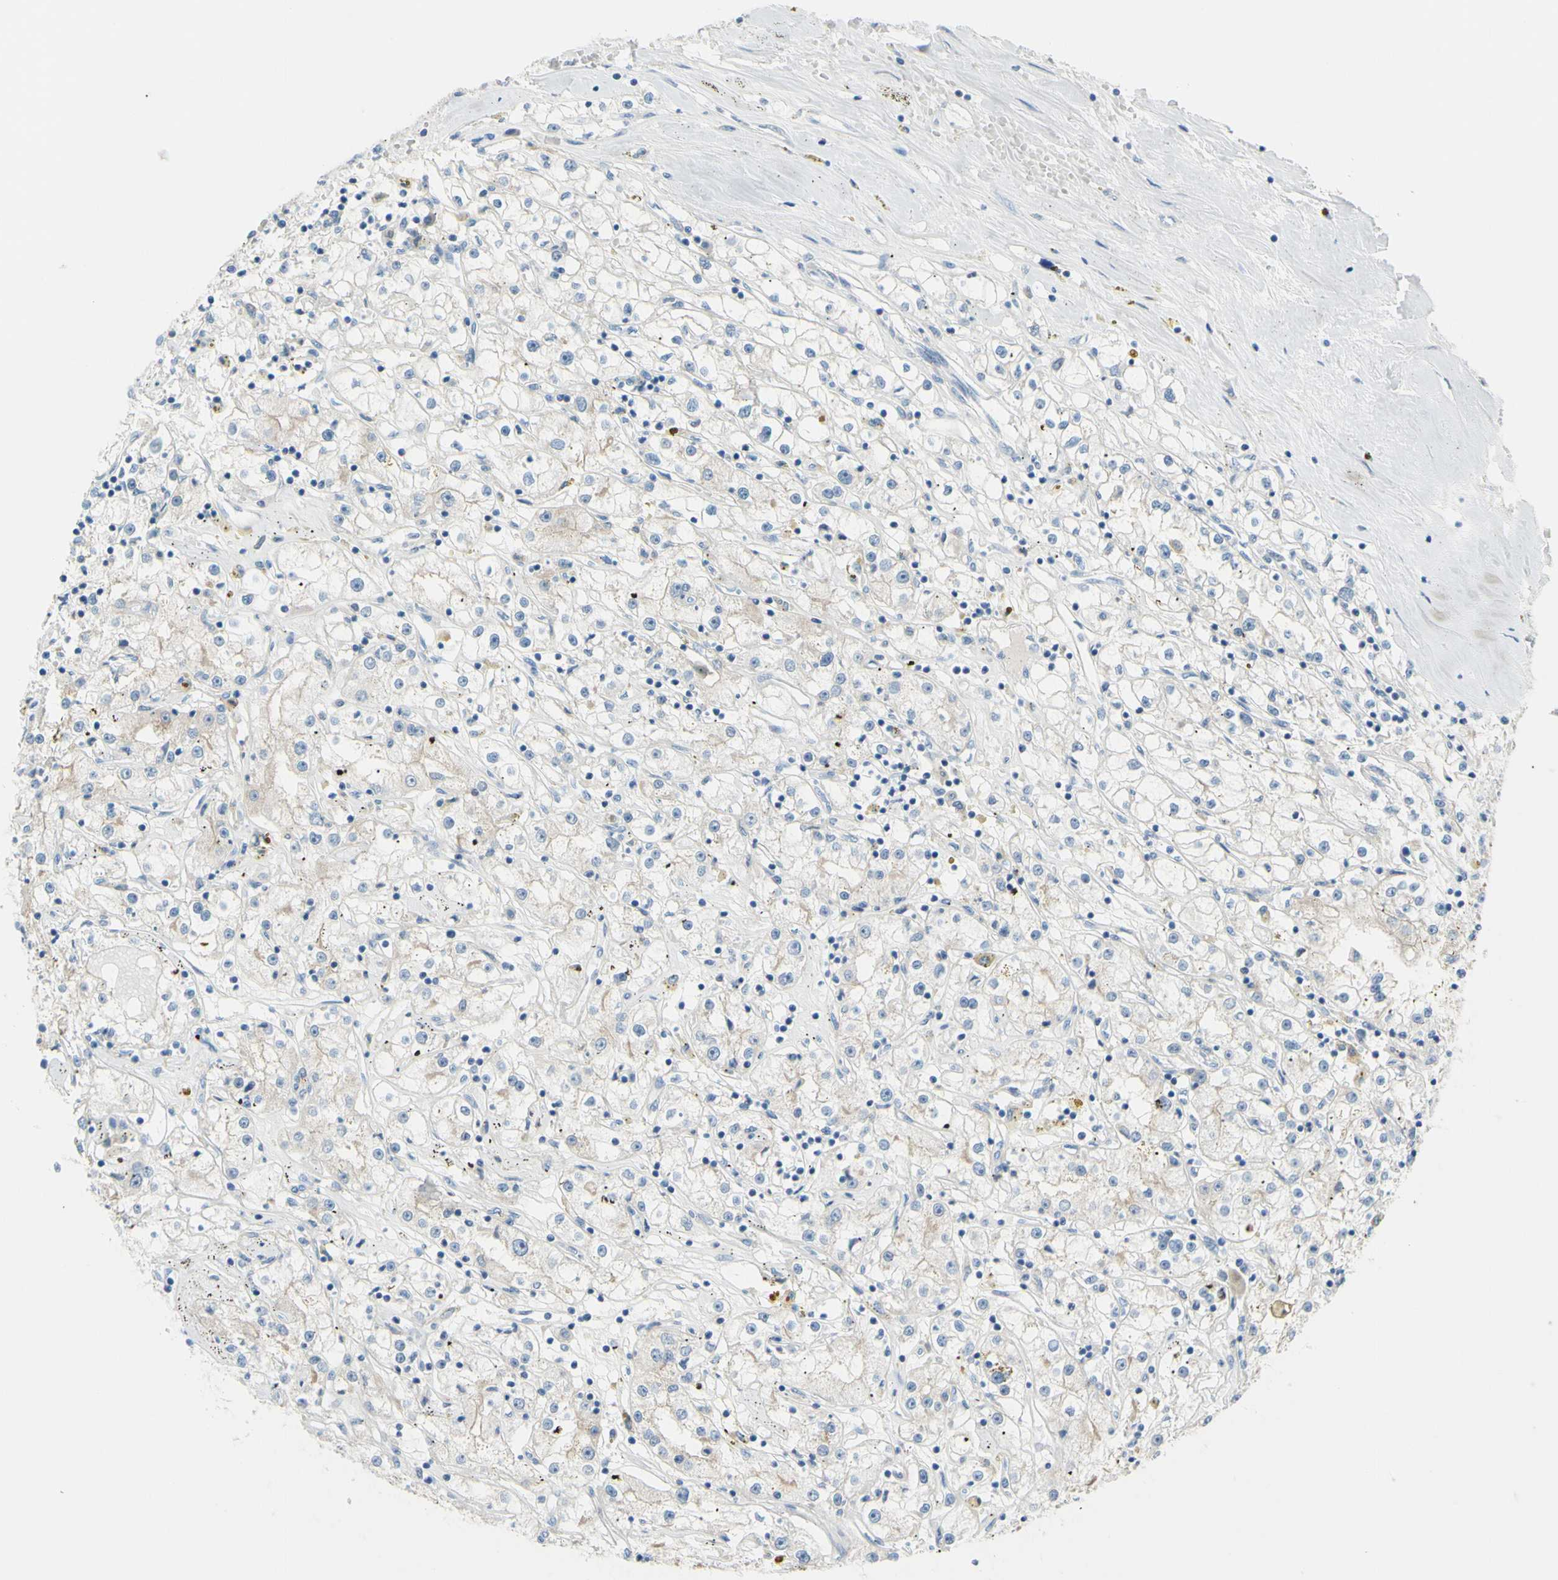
{"staining": {"intensity": "weak", "quantity": ">75%", "location": "cytoplasmic/membranous"}, "tissue": "renal cancer", "cell_type": "Tumor cells", "image_type": "cancer", "snomed": [{"axis": "morphology", "description": "Adenocarcinoma, NOS"}, {"axis": "topography", "description": "Kidney"}], "caption": "Adenocarcinoma (renal) stained for a protein (brown) displays weak cytoplasmic/membranous positive positivity in about >75% of tumor cells.", "gene": "SLC1A2", "patient": {"sex": "male", "age": 56}}